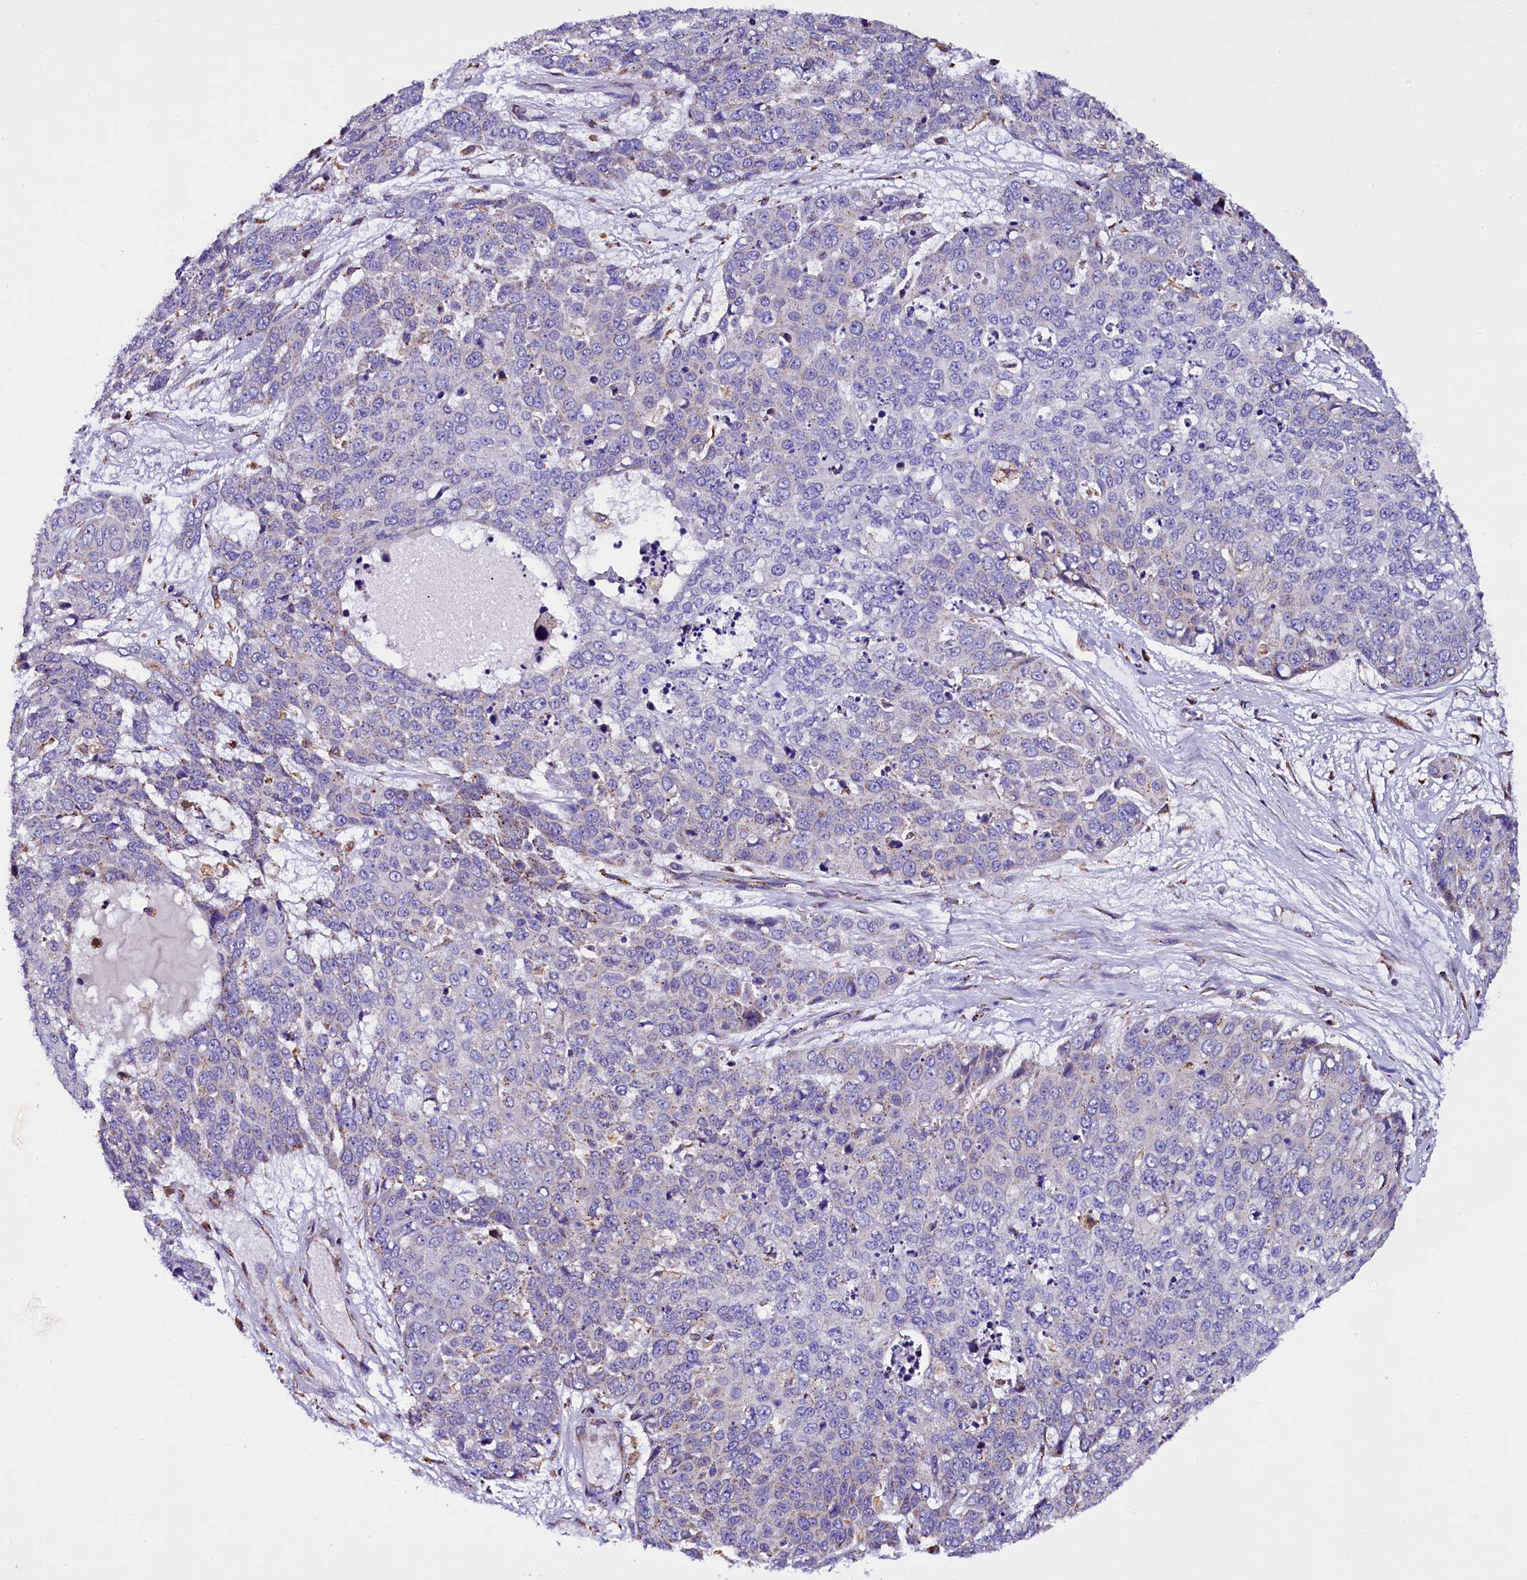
{"staining": {"intensity": "weak", "quantity": "<25%", "location": "cytoplasmic/membranous"}, "tissue": "skin cancer", "cell_type": "Tumor cells", "image_type": "cancer", "snomed": [{"axis": "morphology", "description": "Squamous cell carcinoma, NOS"}, {"axis": "topography", "description": "Skin"}], "caption": "Immunohistochemistry micrograph of neoplastic tissue: skin squamous cell carcinoma stained with DAB (3,3'-diaminobenzidine) reveals no significant protein staining in tumor cells.", "gene": "CAPS2", "patient": {"sex": "male", "age": 71}}